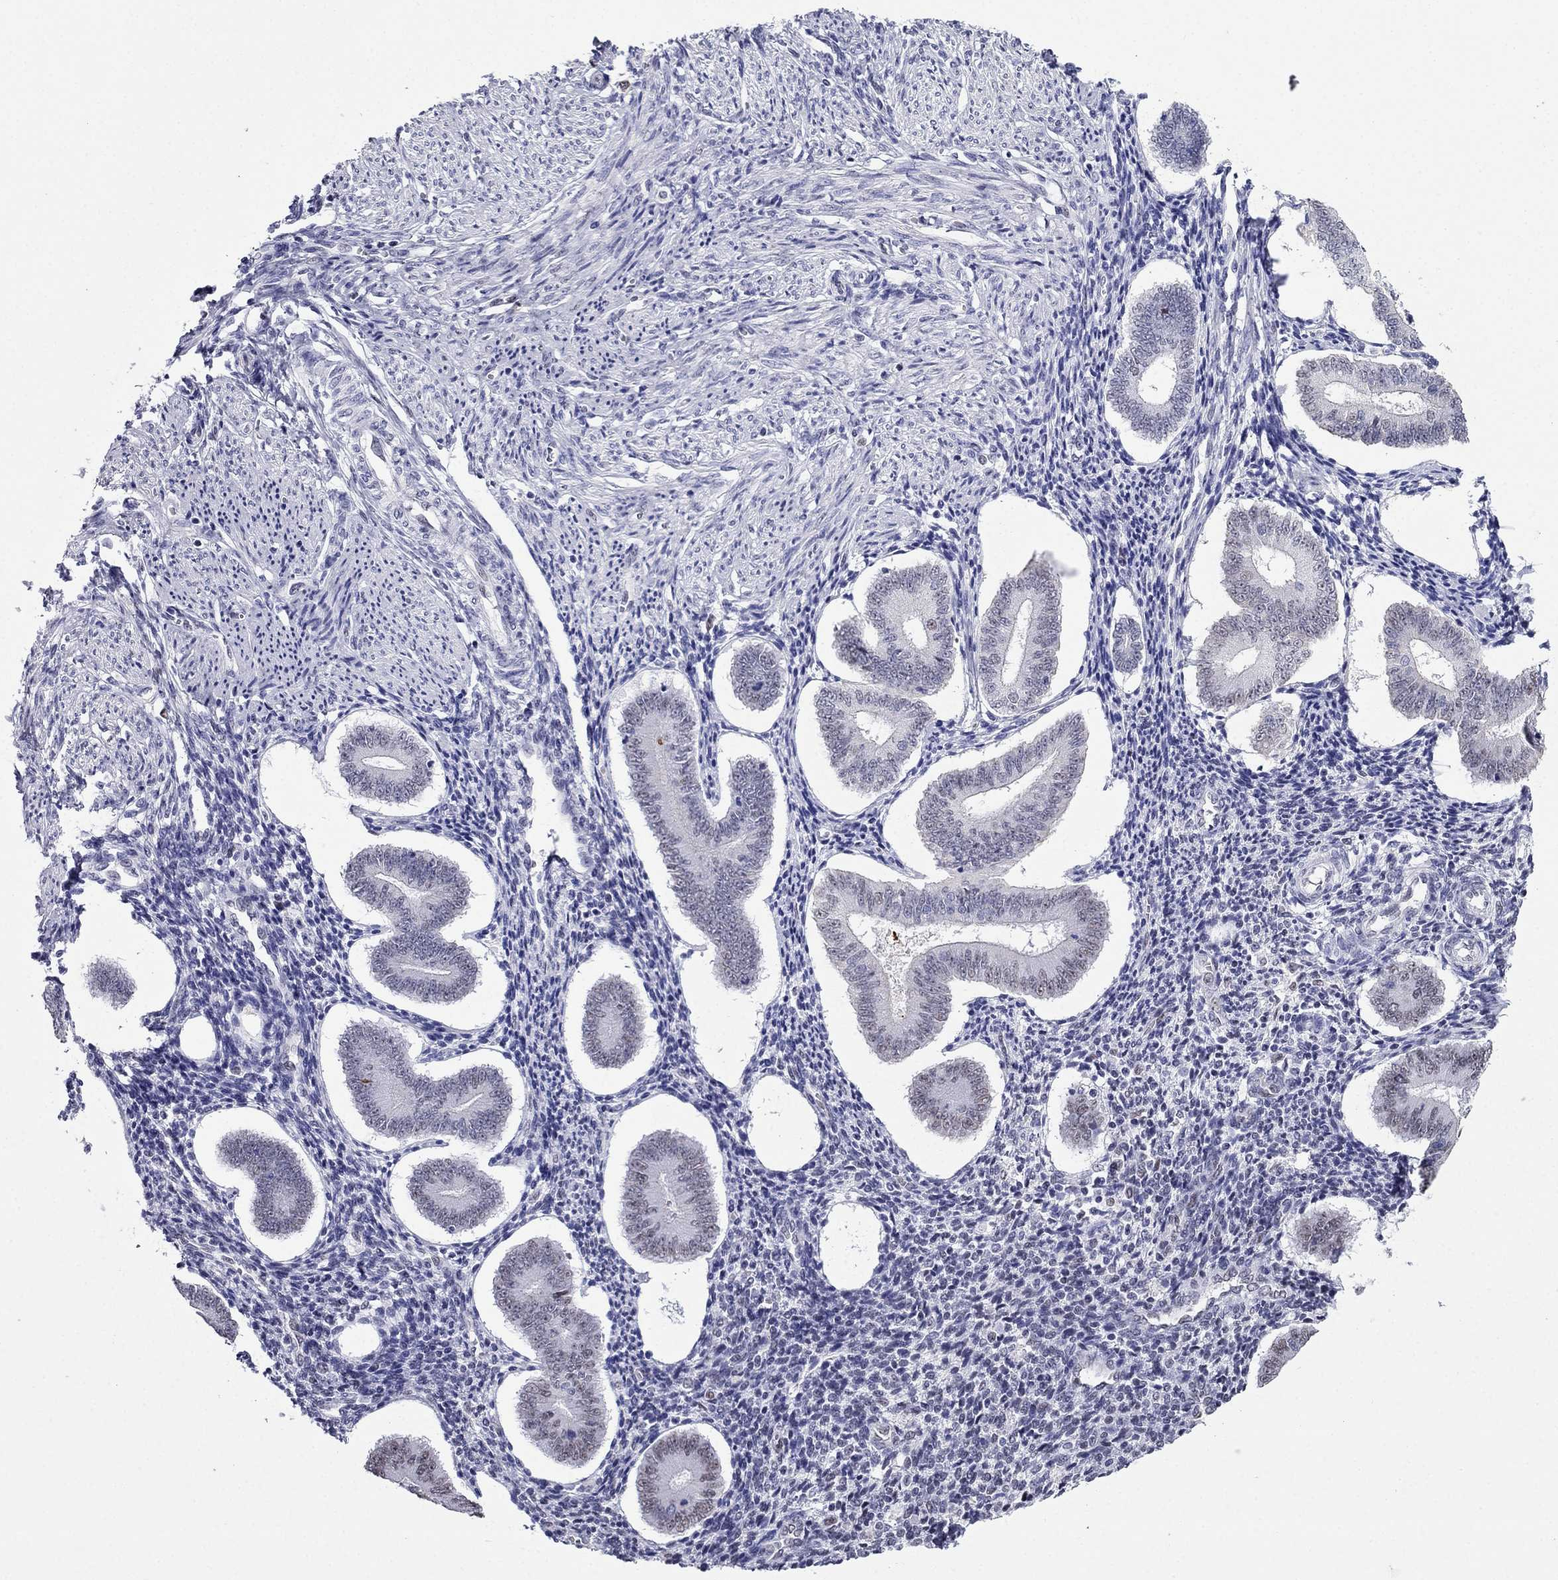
{"staining": {"intensity": "negative", "quantity": "none", "location": "none"}, "tissue": "endometrium", "cell_type": "Cells in endometrial stroma", "image_type": "normal", "snomed": [{"axis": "morphology", "description": "Normal tissue, NOS"}, {"axis": "topography", "description": "Endometrium"}], "caption": "This is a photomicrograph of IHC staining of unremarkable endometrium, which shows no expression in cells in endometrial stroma.", "gene": "PPM1G", "patient": {"sex": "female", "age": 40}}